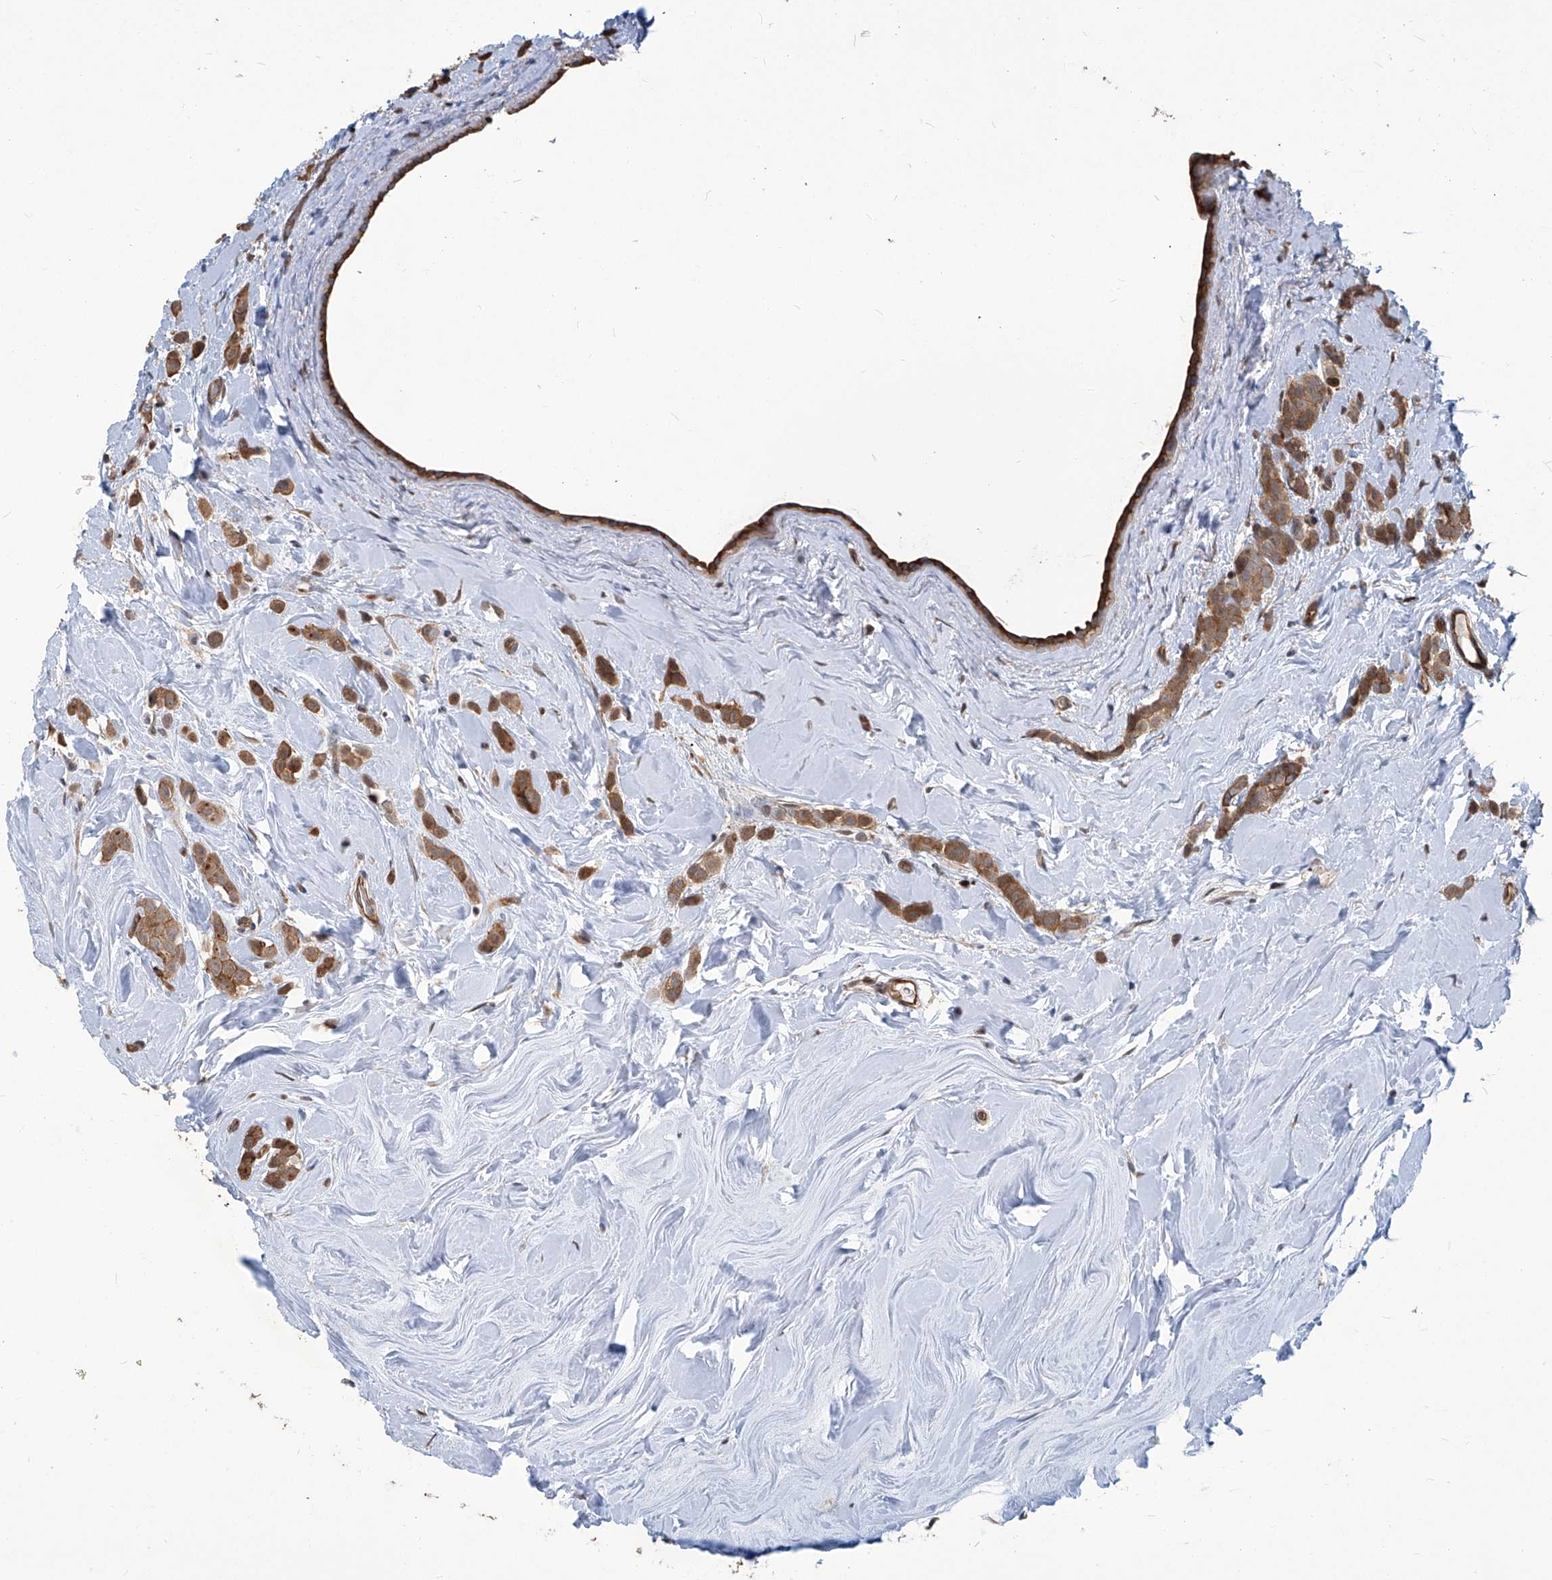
{"staining": {"intensity": "moderate", "quantity": ">75%", "location": "cytoplasmic/membranous"}, "tissue": "breast cancer", "cell_type": "Tumor cells", "image_type": "cancer", "snomed": [{"axis": "morphology", "description": "Lobular carcinoma"}, {"axis": "topography", "description": "Breast"}], "caption": "DAB (3,3'-diaminobenzidine) immunohistochemical staining of lobular carcinoma (breast) demonstrates moderate cytoplasmic/membranous protein staining in about >75% of tumor cells. Using DAB (brown) and hematoxylin (blue) stains, captured at high magnification using brightfield microscopy.", "gene": "PSMB1", "patient": {"sex": "female", "age": 47}}